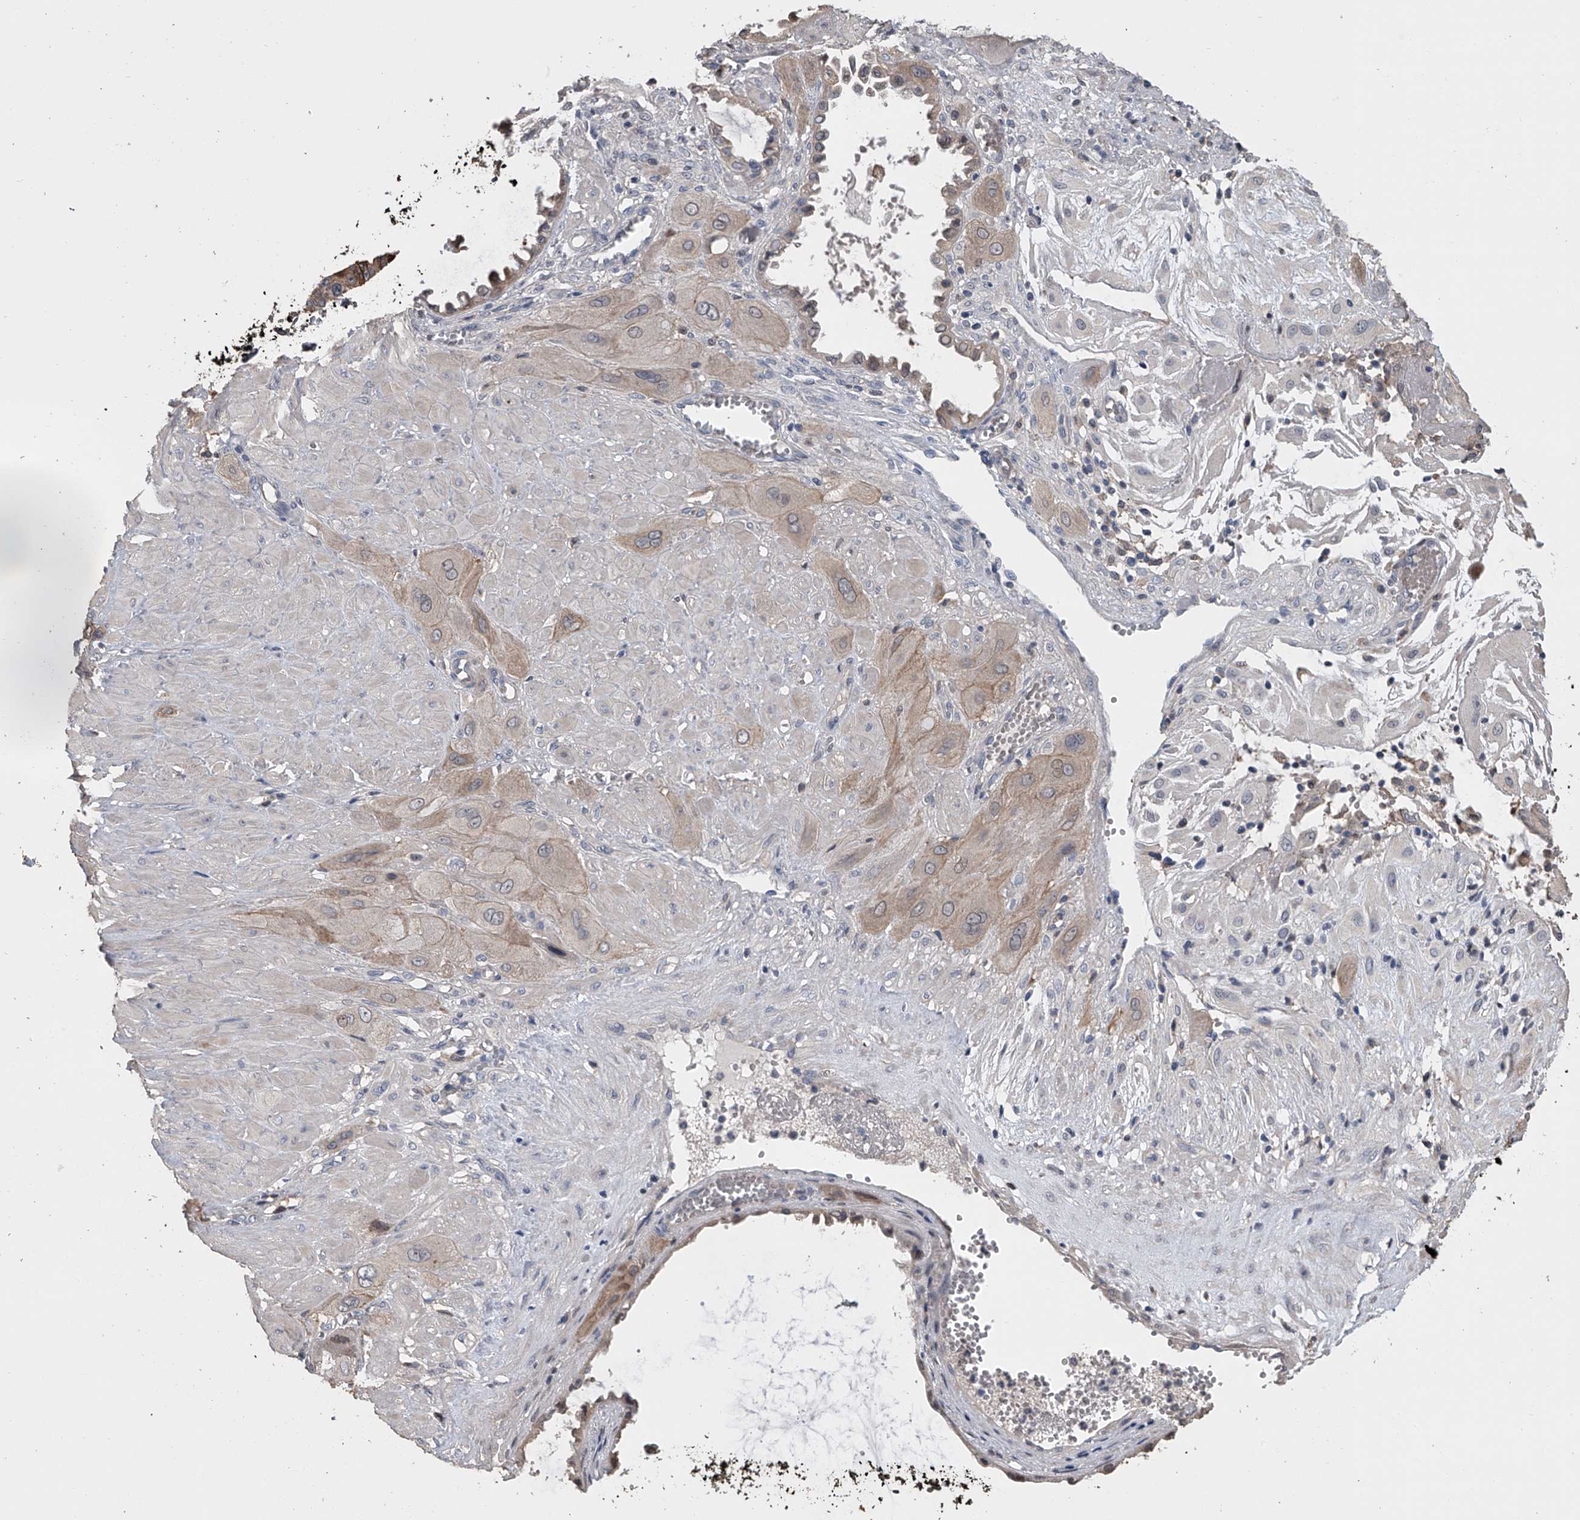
{"staining": {"intensity": "weak", "quantity": "<25%", "location": "cytoplasmic/membranous"}, "tissue": "cervical cancer", "cell_type": "Tumor cells", "image_type": "cancer", "snomed": [{"axis": "morphology", "description": "Squamous cell carcinoma, NOS"}, {"axis": "topography", "description": "Cervix"}], "caption": "Histopathology image shows no protein staining in tumor cells of cervical squamous cell carcinoma tissue.", "gene": "DOCK9", "patient": {"sex": "female", "age": 34}}